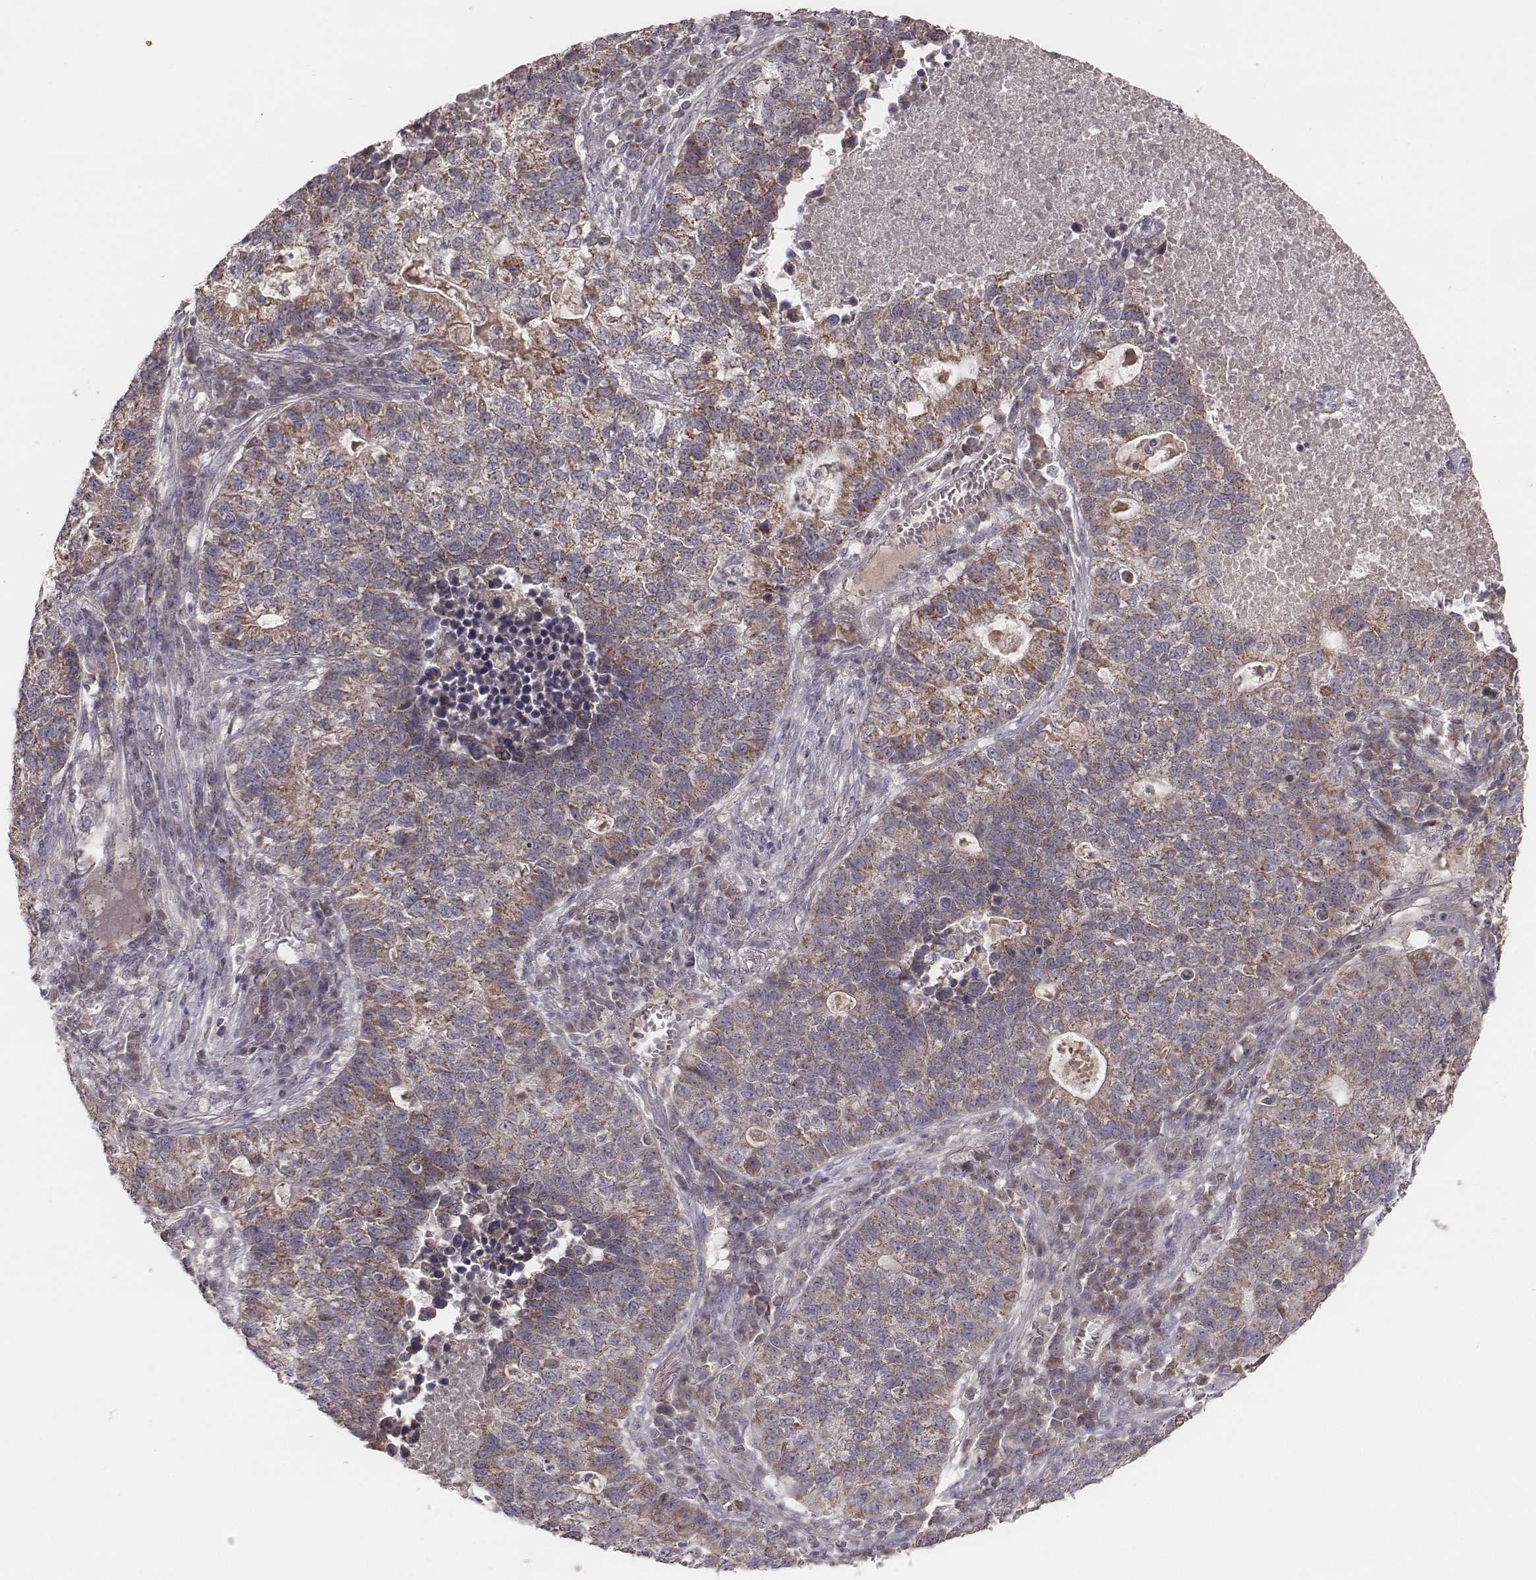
{"staining": {"intensity": "moderate", "quantity": "25%-75%", "location": "cytoplasmic/membranous"}, "tissue": "lung cancer", "cell_type": "Tumor cells", "image_type": "cancer", "snomed": [{"axis": "morphology", "description": "Adenocarcinoma, NOS"}, {"axis": "topography", "description": "Lung"}], "caption": "About 25%-75% of tumor cells in adenocarcinoma (lung) display moderate cytoplasmic/membranous protein positivity as visualized by brown immunohistochemical staining.", "gene": "MRPS27", "patient": {"sex": "male", "age": 57}}